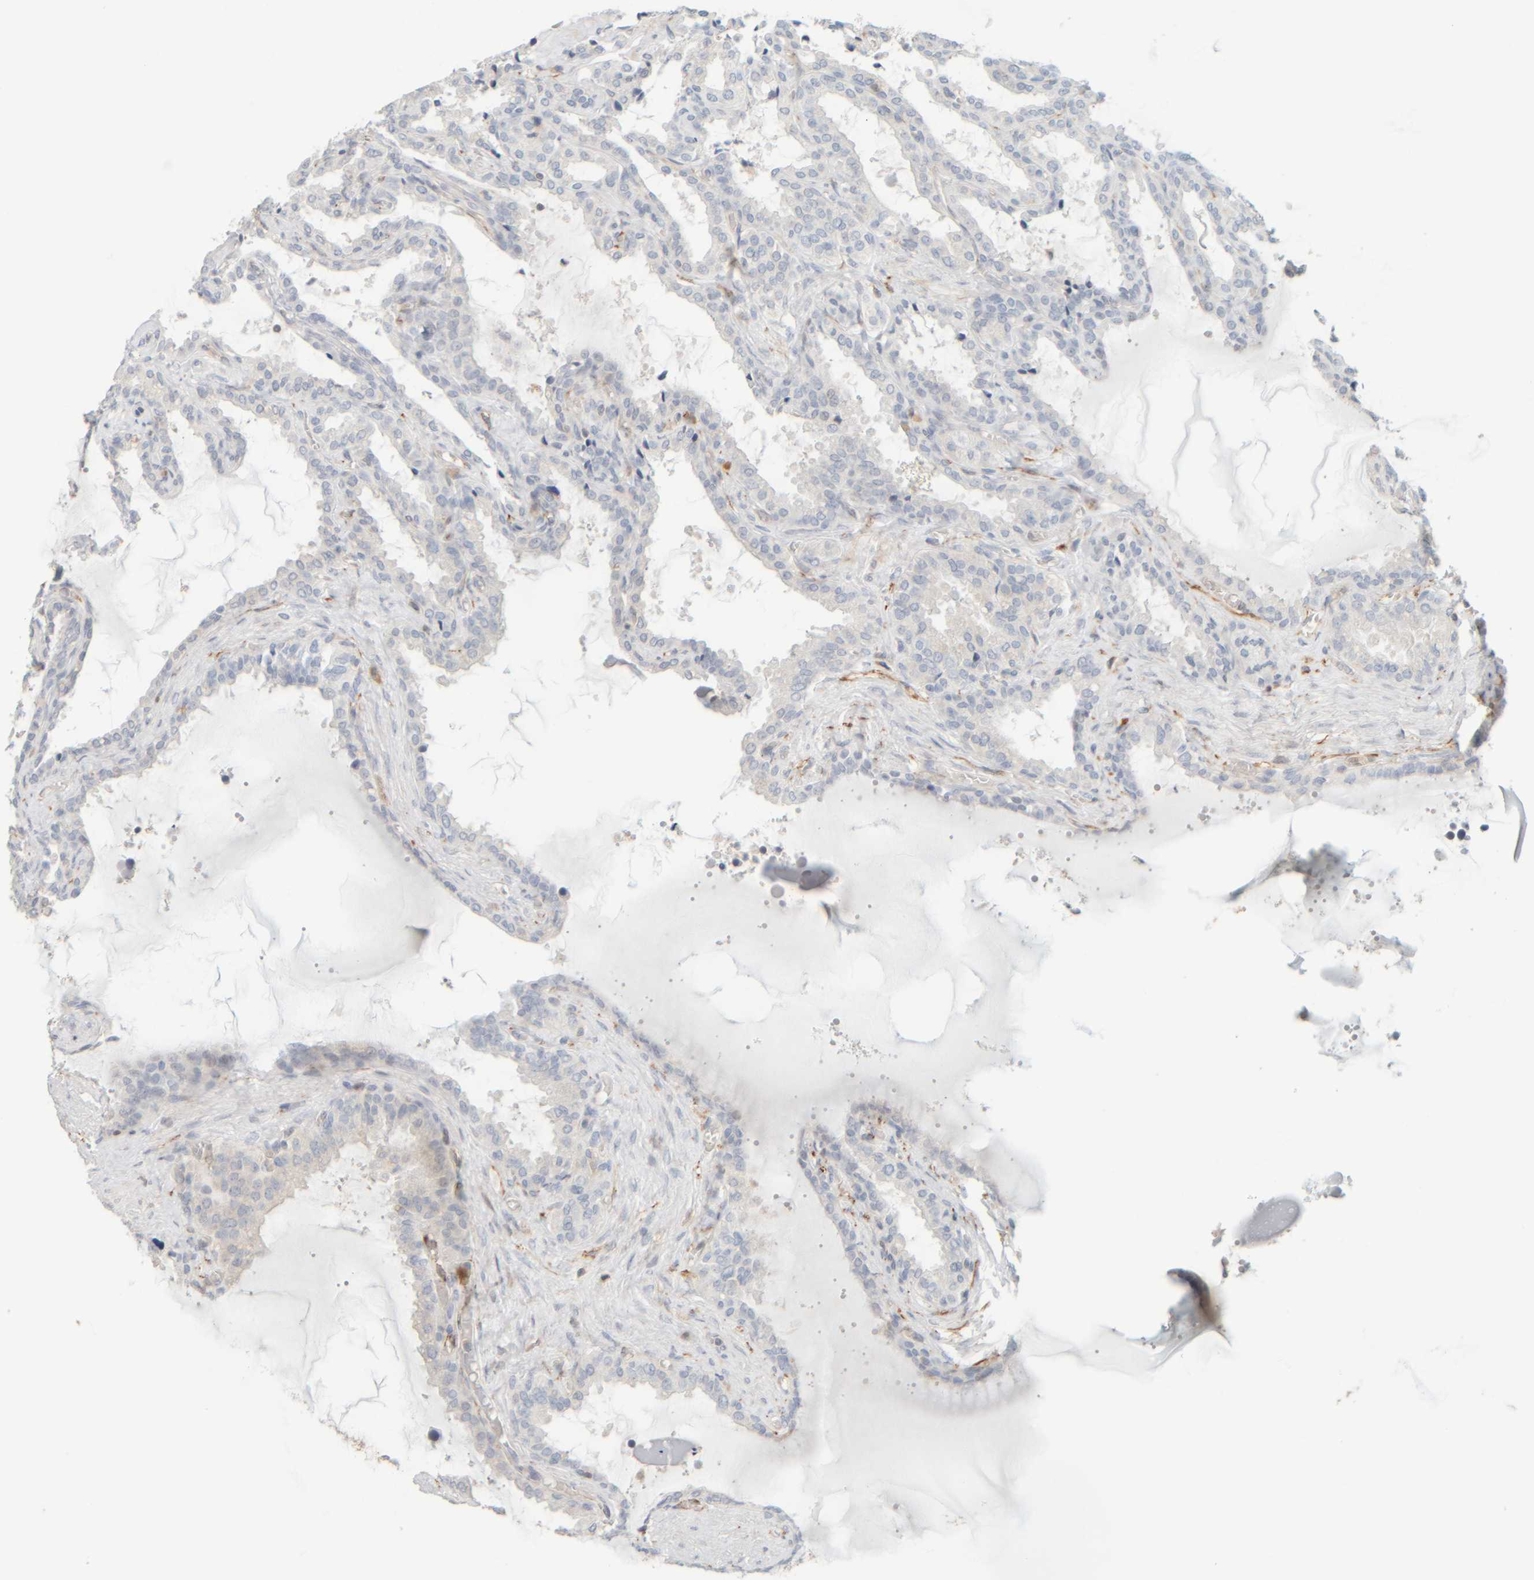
{"staining": {"intensity": "negative", "quantity": "none", "location": "none"}, "tissue": "seminal vesicle", "cell_type": "Glandular cells", "image_type": "normal", "snomed": [{"axis": "morphology", "description": "Normal tissue, NOS"}, {"axis": "topography", "description": "Seminal veicle"}], "caption": "Immunohistochemical staining of normal seminal vesicle exhibits no significant positivity in glandular cells. (DAB (3,3'-diaminobenzidine) immunohistochemistry visualized using brightfield microscopy, high magnification).", "gene": "AARSD1", "patient": {"sex": "male", "age": 46}}